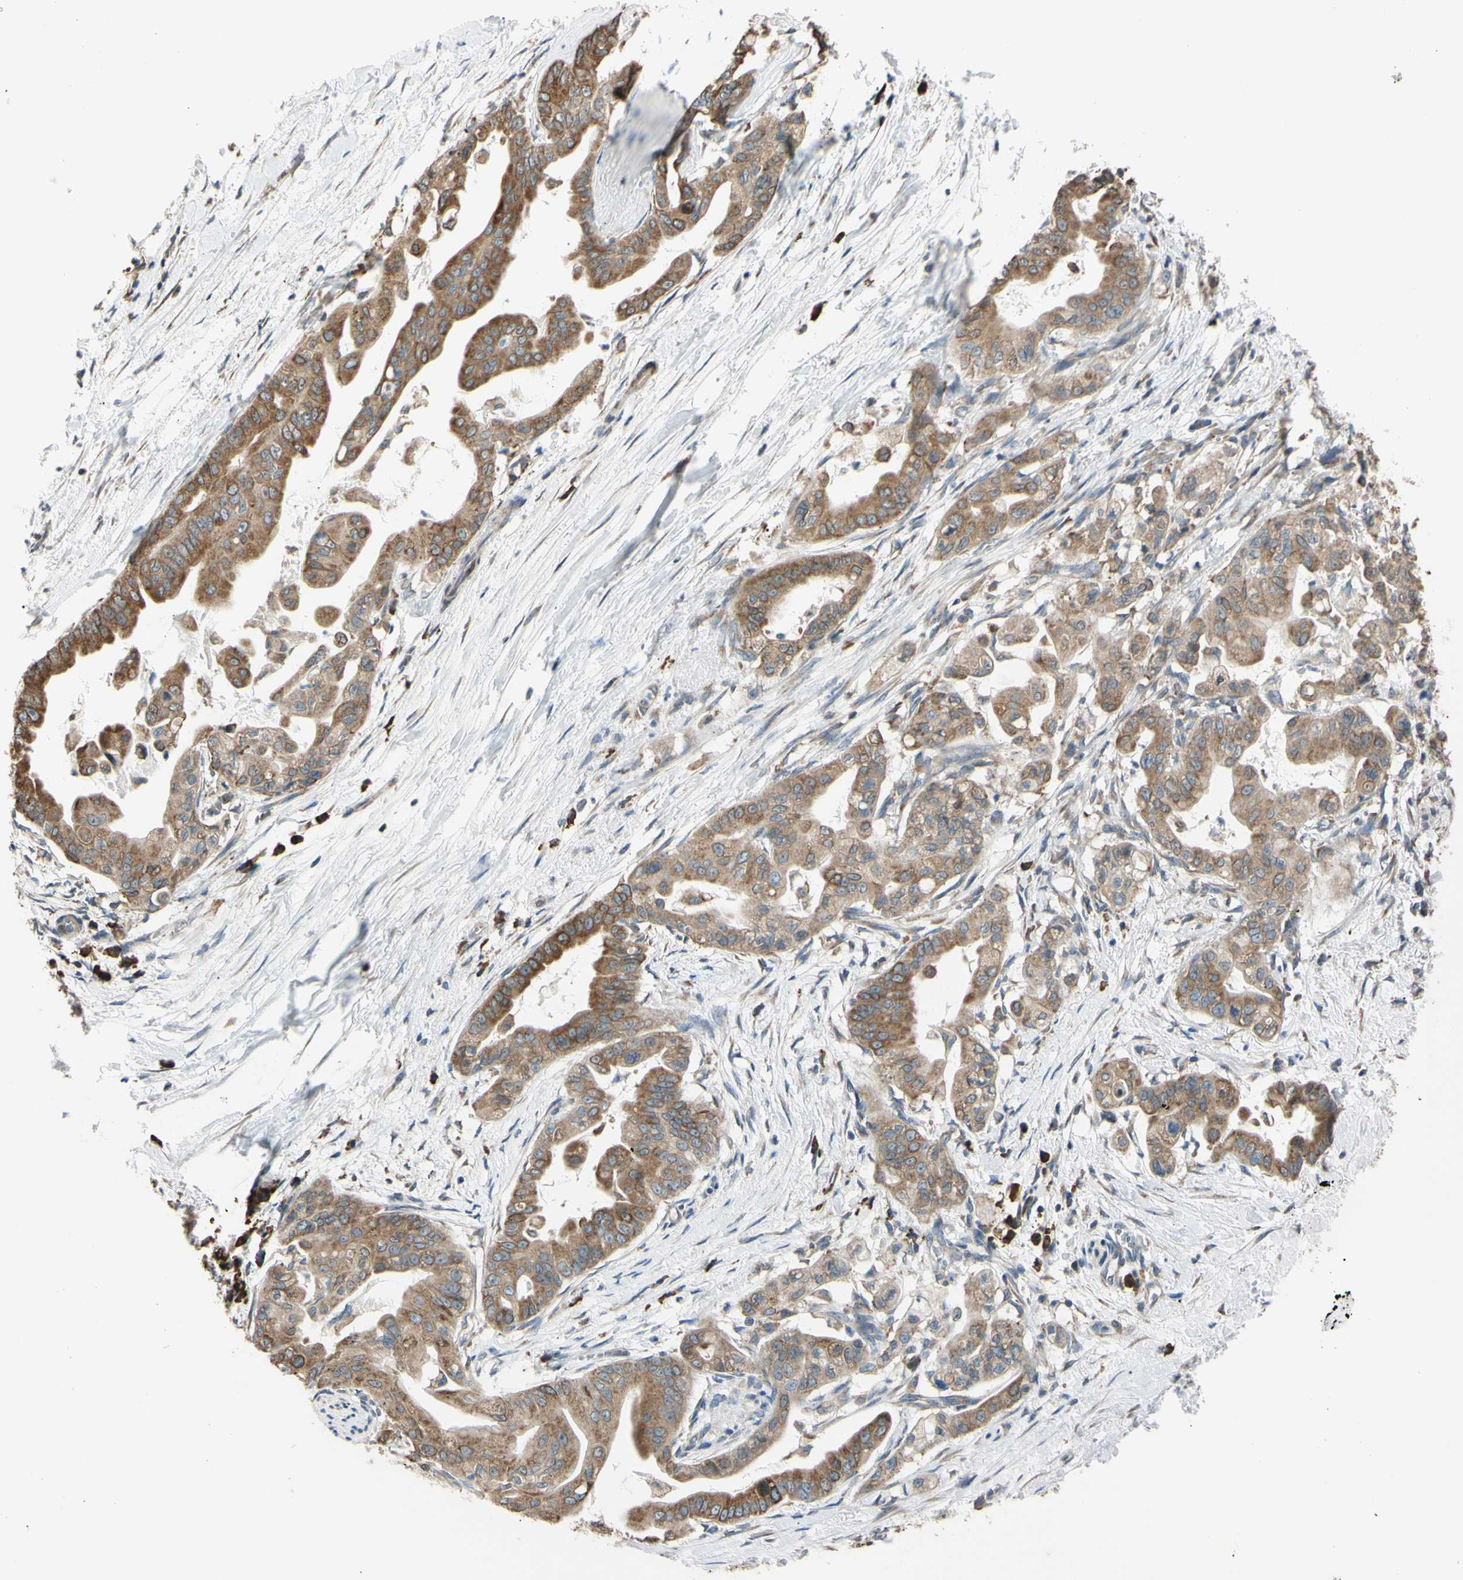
{"staining": {"intensity": "strong", "quantity": ">75%", "location": "cytoplasmic/membranous"}, "tissue": "pancreatic cancer", "cell_type": "Tumor cells", "image_type": "cancer", "snomed": [{"axis": "morphology", "description": "Adenocarcinoma, NOS"}, {"axis": "topography", "description": "Pancreas"}], "caption": "This histopathology image demonstrates IHC staining of human pancreatic cancer (adenocarcinoma), with high strong cytoplasmic/membranous positivity in about >75% of tumor cells.", "gene": "BMF", "patient": {"sex": "female", "age": 75}}